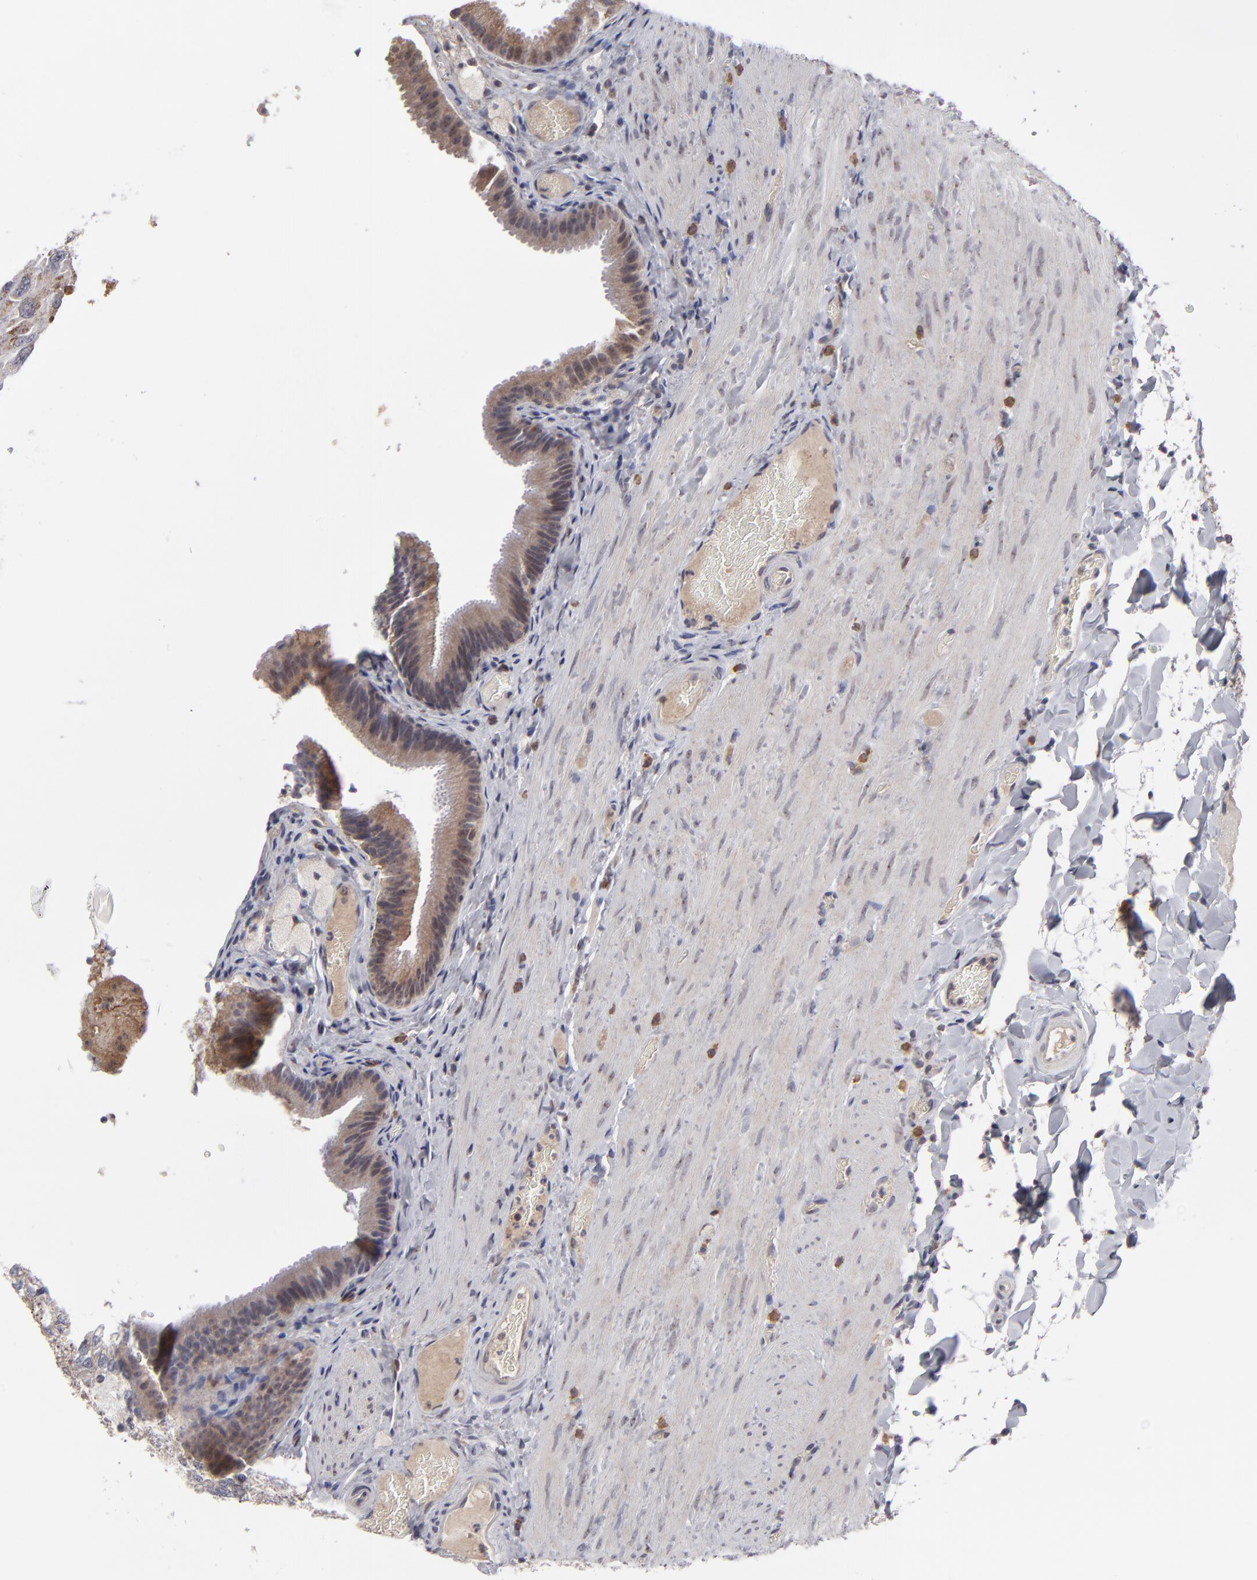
{"staining": {"intensity": "weak", "quantity": ">75%", "location": "cytoplasmic/membranous"}, "tissue": "gallbladder", "cell_type": "Glandular cells", "image_type": "normal", "snomed": [{"axis": "morphology", "description": "Normal tissue, NOS"}, {"axis": "topography", "description": "Gallbladder"}], "caption": "Immunohistochemistry of normal human gallbladder reveals low levels of weak cytoplasmic/membranous expression in about >75% of glandular cells.", "gene": "GLCCI1", "patient": {"sex": "female", "age": 24}}